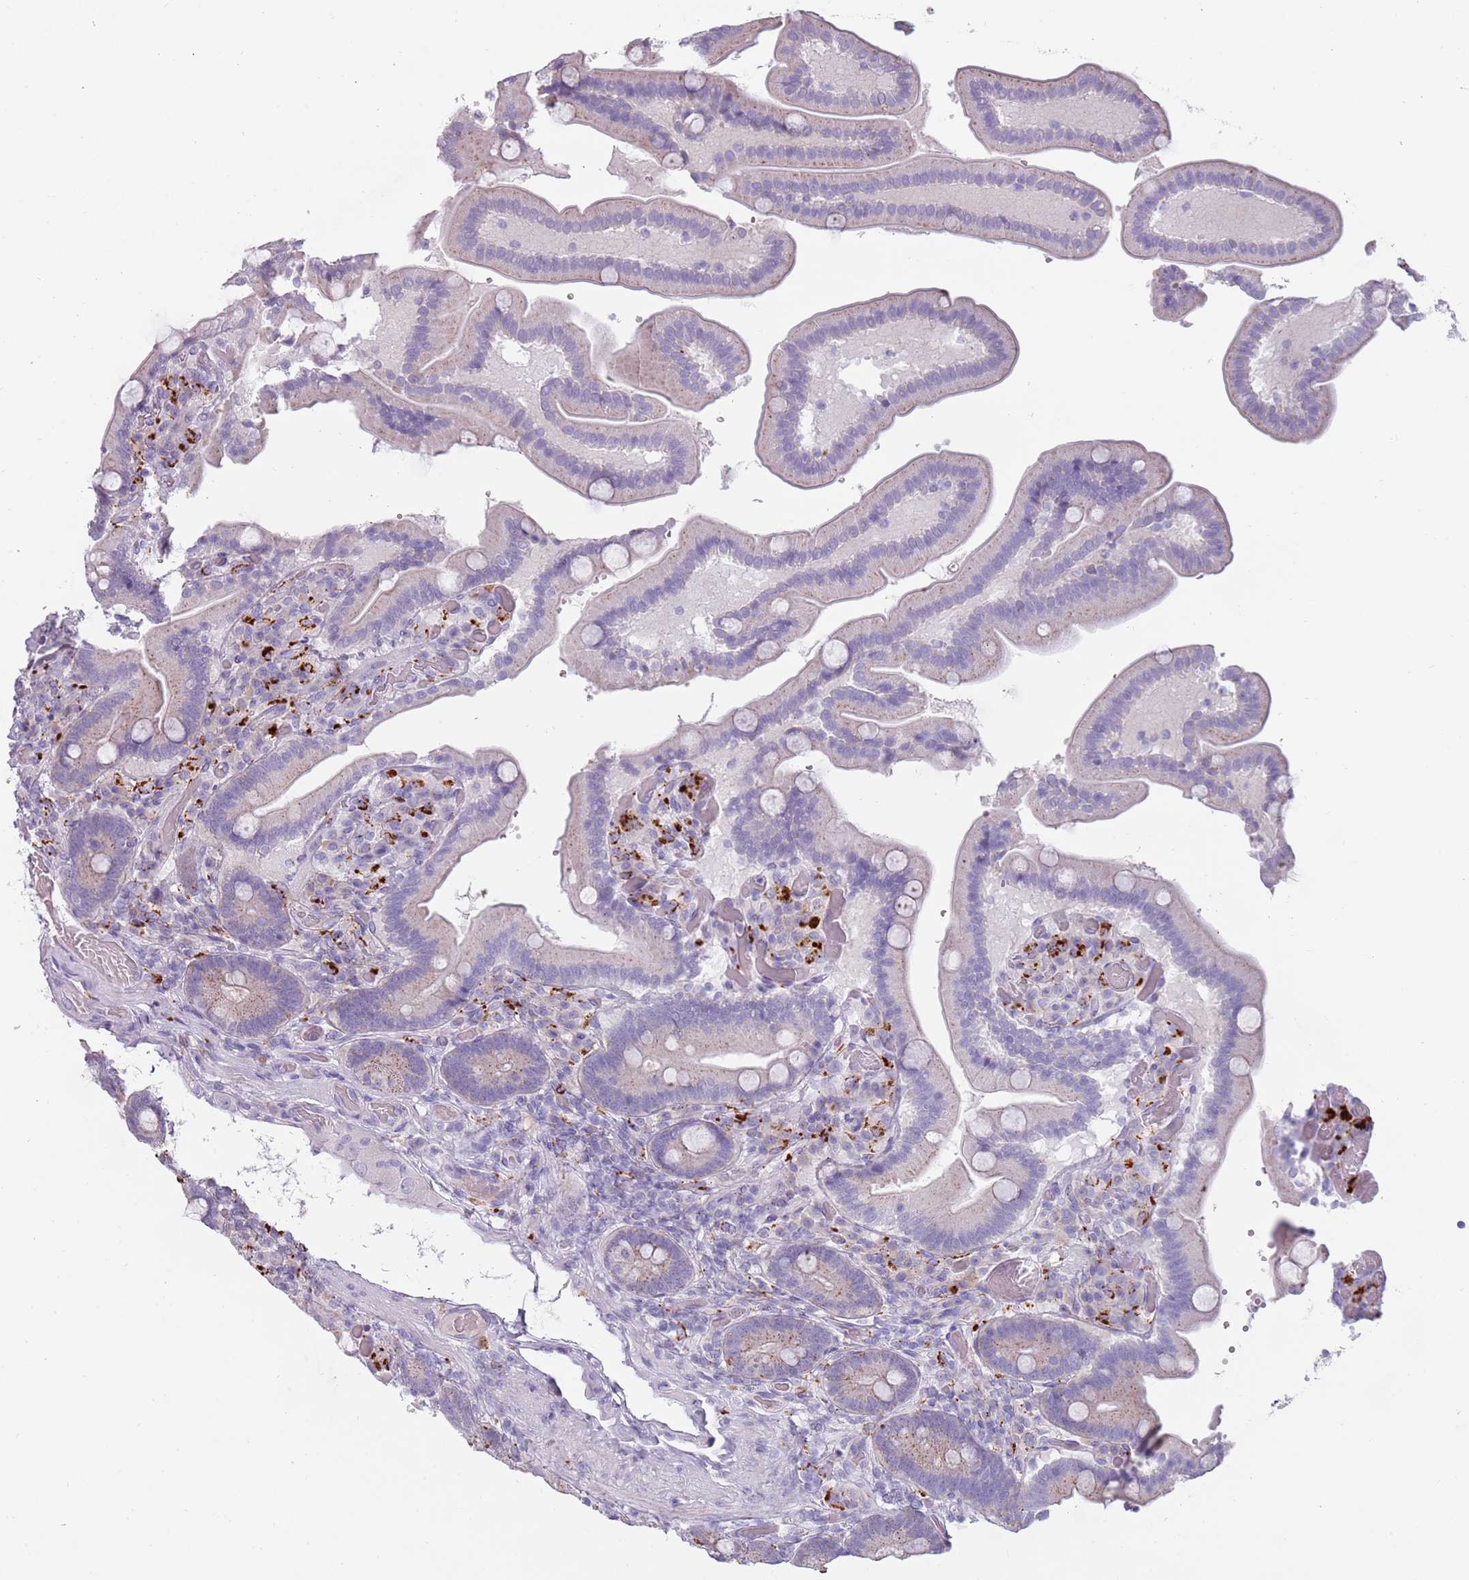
{"staining": {"intensity": "negative", "quantity": "none", "location": "none"}, "tissue": "duodenum", "cell_type": "Glandular cells", "image_type": "normal", "snomed": [{"axis": "morphology", "description": "Normal tissue, NOS"}, {"axis": "topography", "description": "Duodenum"}], "caption": "Immunohistochemical staining of unremarkable human duodenum displays no significant staining in glandular cells. (Brightfield microscopy of DAB (3,3'-diaminobenzidine) immunohistochemistry (IHC) at high magnification).", "gene": "NWD2", "patient": {"sex": "female", "age": 62}}